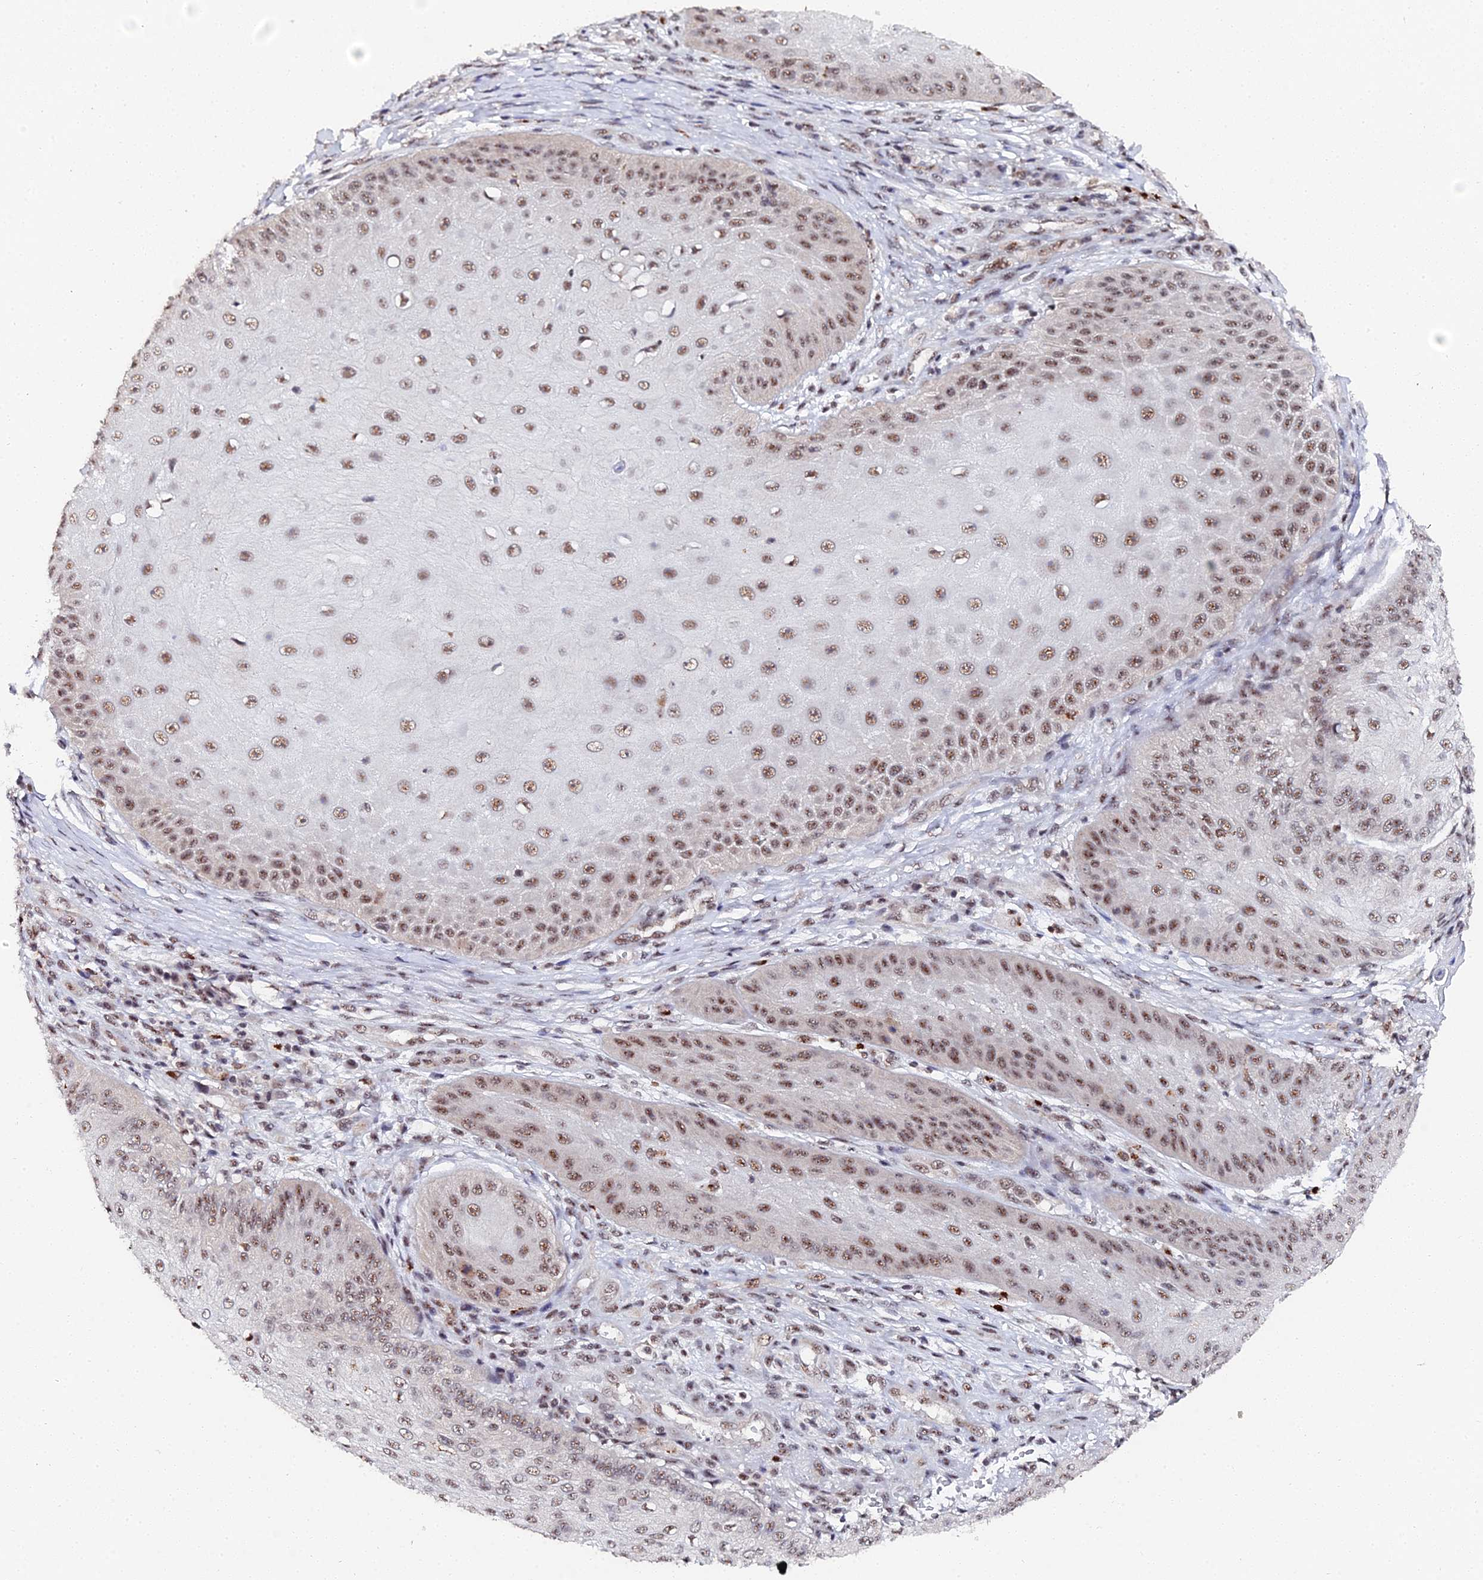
{"staining": {"intensity": "moderate", "quantity": ">75%", "location": "nuclear"}, "tissue": "skin cancer", "cell_type": "Tumor cells", "image_type": "cancer", "snomed": [{"axis": "morphology", "description": "Squamous cell carcinoma, NOS"}, {"axis": "topography", "description": "Skin"}], "caption": "IHC (DAB) staining of human squamous cell carcinoma (skin) displays moderate nuclear protein positivity in approximately >75% of tumor cells.", "gene": "MAGOHB", "patient": {"sex": "male", "age": 70}}